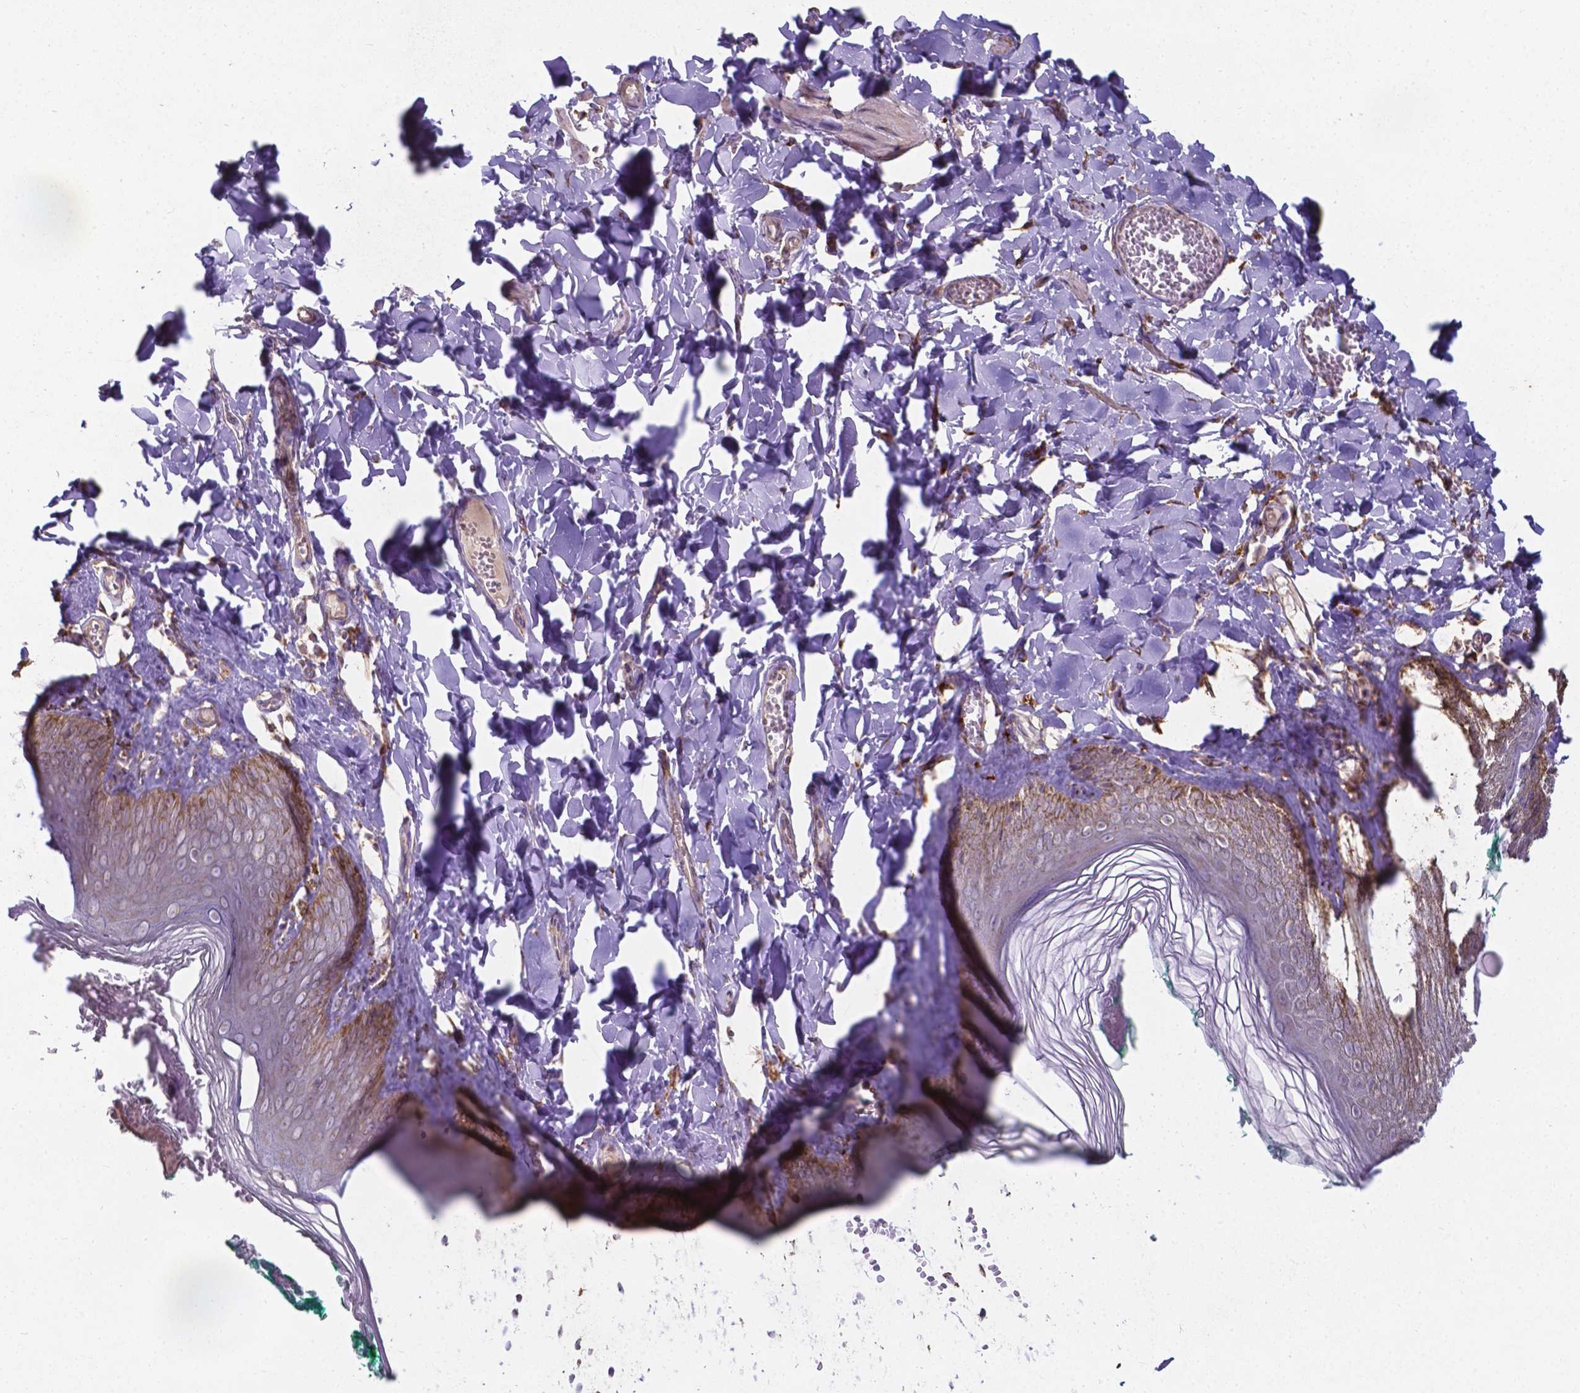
{"staining": {"intensity": "moderate", "quantity": "<25%", "location": "cytoplasmic/membranous"}, "tissue": "skin", "cell_type": "Epidermal cells", "image_type": "normal", "snomed": [{"axis": "morphology", "description": "Normal tissue, NOS"}, {"axis": "topography", "description": "Vulva"}, {"axis": "topography", "description": "Peripheral nerve tissue"}], "caption": "Brown immunohistochemical staining in normal human skin exhibits moderate cytoplasmic/membranous positivity in approximately <25% of epidermal cells.", "gene": "FAM114A1", "patient": {"sex": "female", "age": 66}}